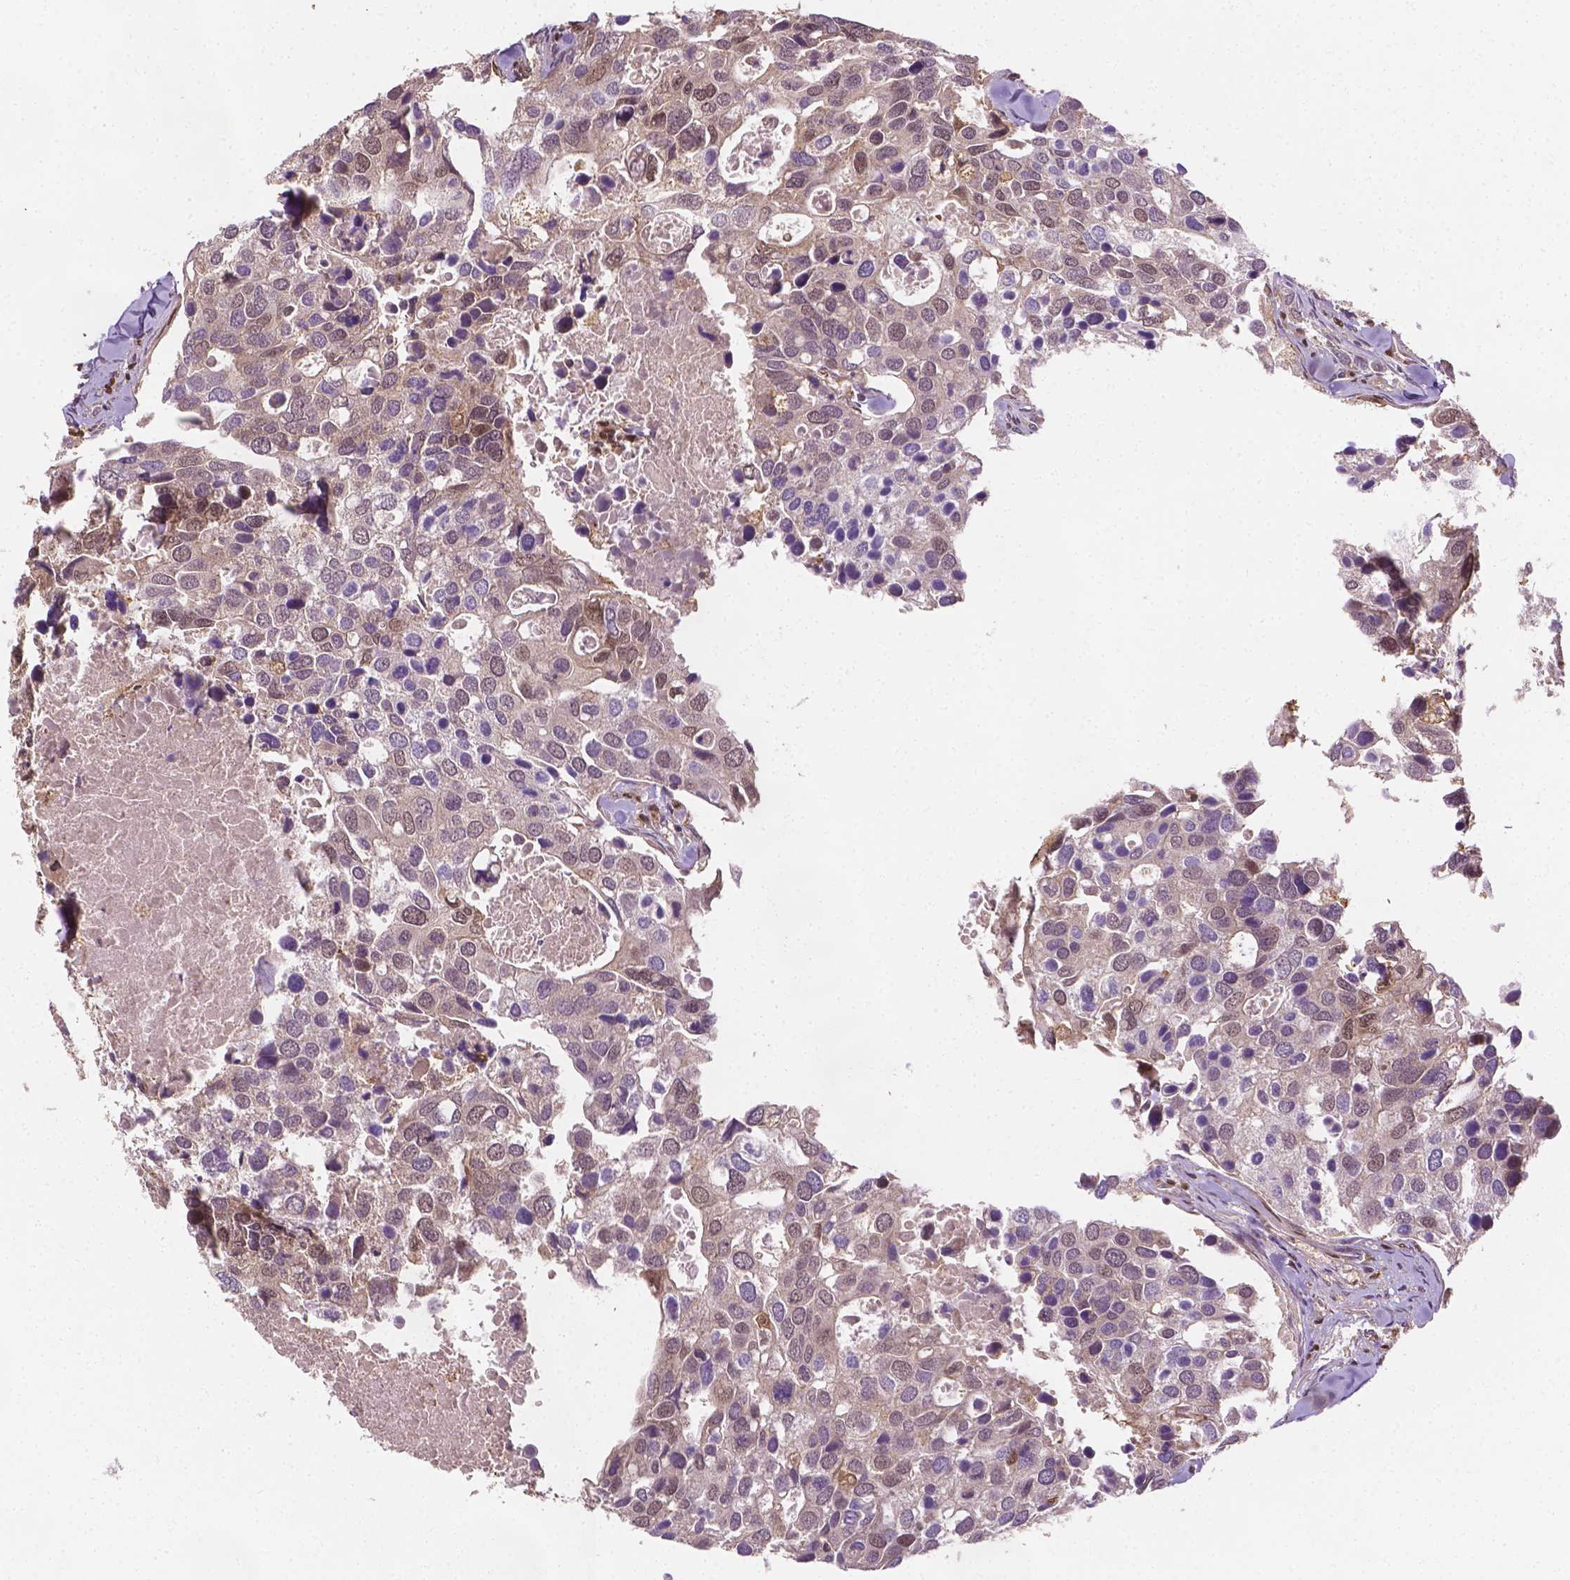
{"staining": {"intensity": "negative", "quantity": "none", "location": "none"}, "tissue": "breast cancer", "cell_type": "Tumor cells", "image_type": "cancer", "snomed": [{"axis": "morphology", "description": "Duct carcinoma"}, {"axis": "topography", "description": "Breast"}], "caption": "High power microscopy micrograph of an immunohistochemistry (IHC) image of intraductal carcinoma (breast), revealing no significant staining in tumor cells.", "gene": "YAP1", "patient": {"sex": "female", "age": 83}}